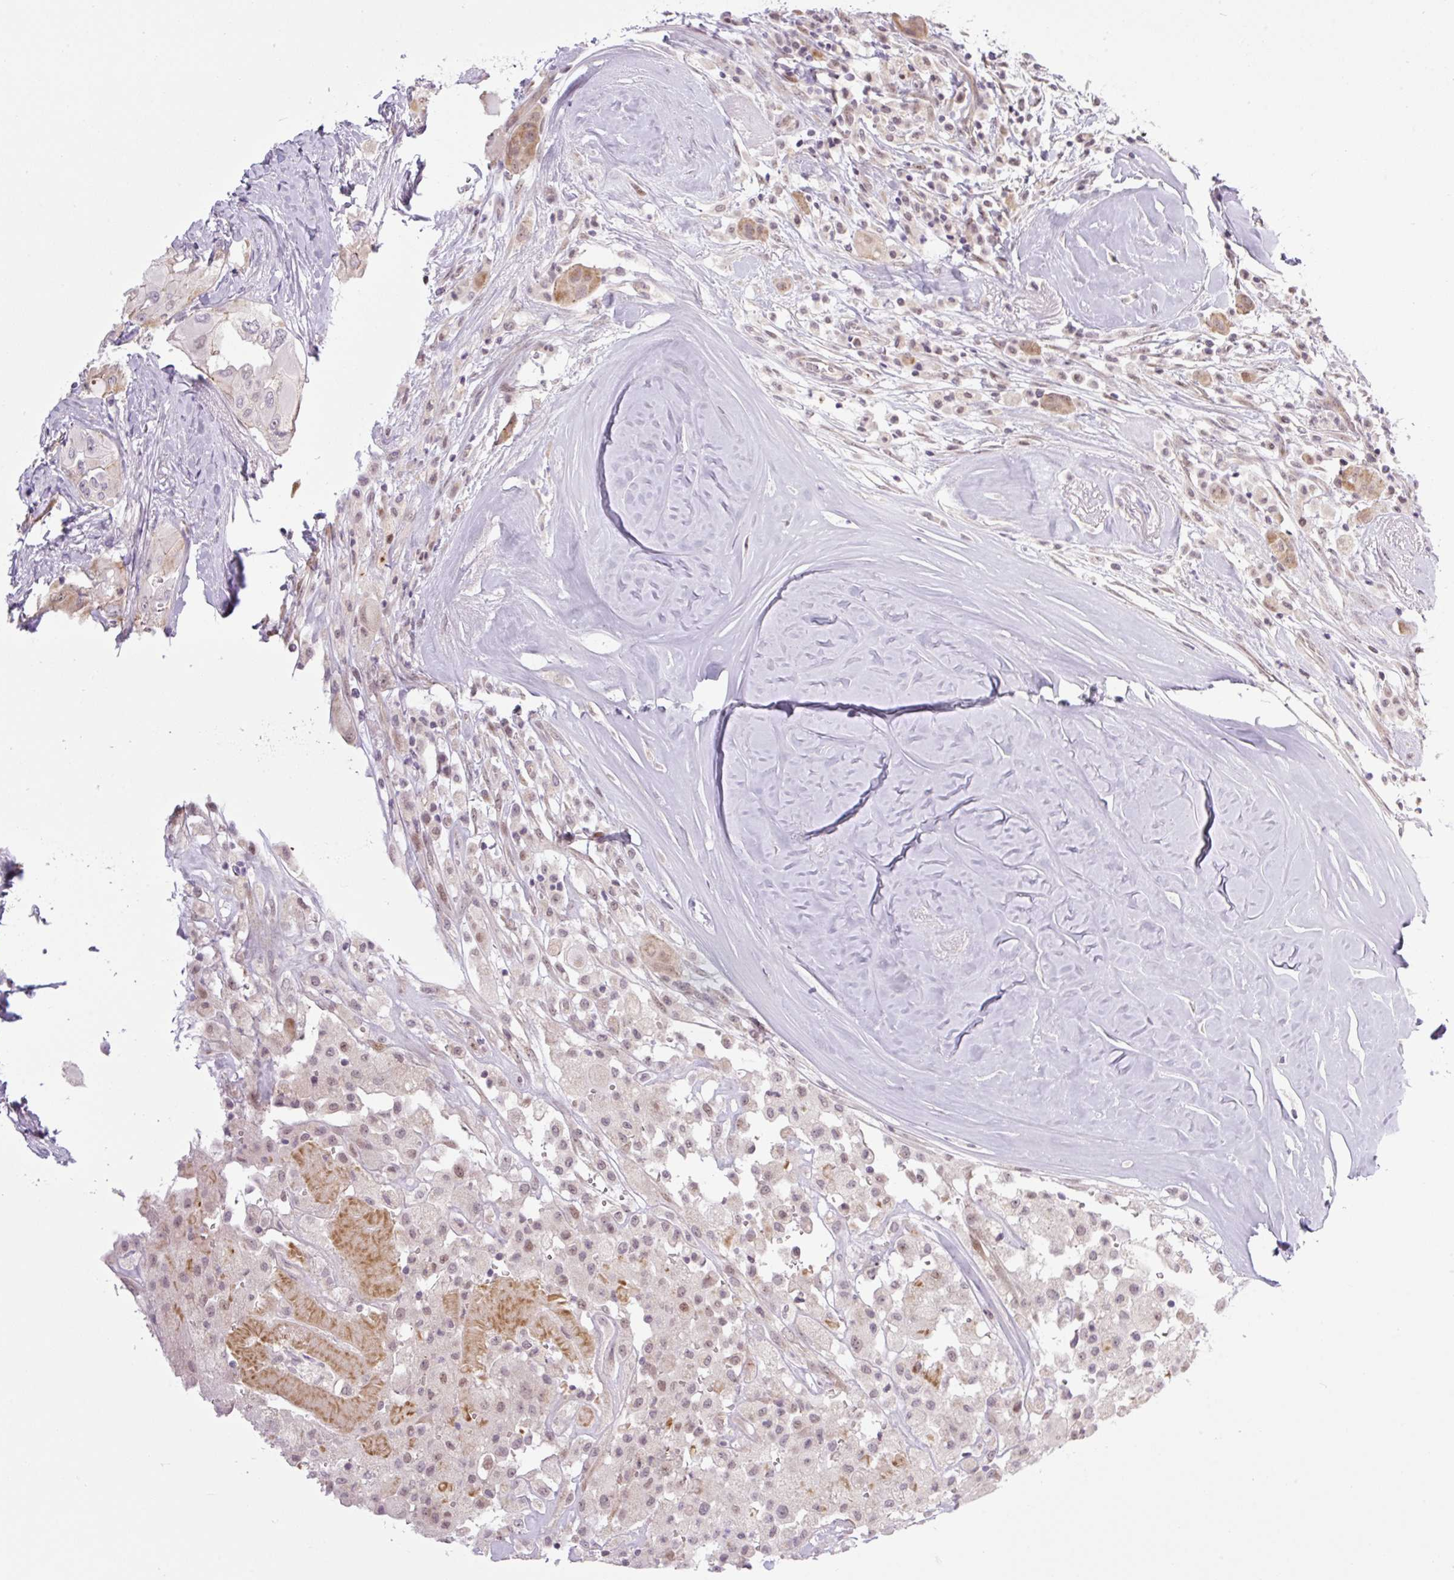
{"staining": {"intensity": "moderate", "quantity": "<25%", "location": "cytoplasmic/membranous"}, "tissue": "thyroid cancer", "cell_type": "Tumor cells", "image_type": "cancer", "snomed": [{"axis": "morphology", "description": "Normal tissue, NOS"}, {"axis": "morphology", "description": "Papillary adenocarcinoma, NOS"}, {"axis": "topography", "description": "Thyroid gland"}], "caption": "Papillary adenocarcinoma (thyroid) stained with DAB (3,3'-diaminobenzidine) IHC displays low levels of moderate cytoplasmic/membranous expression in approximately <25% of tumor cells.", "gene": "ICE1", "patient": {"sex": "female", "age": 59}}